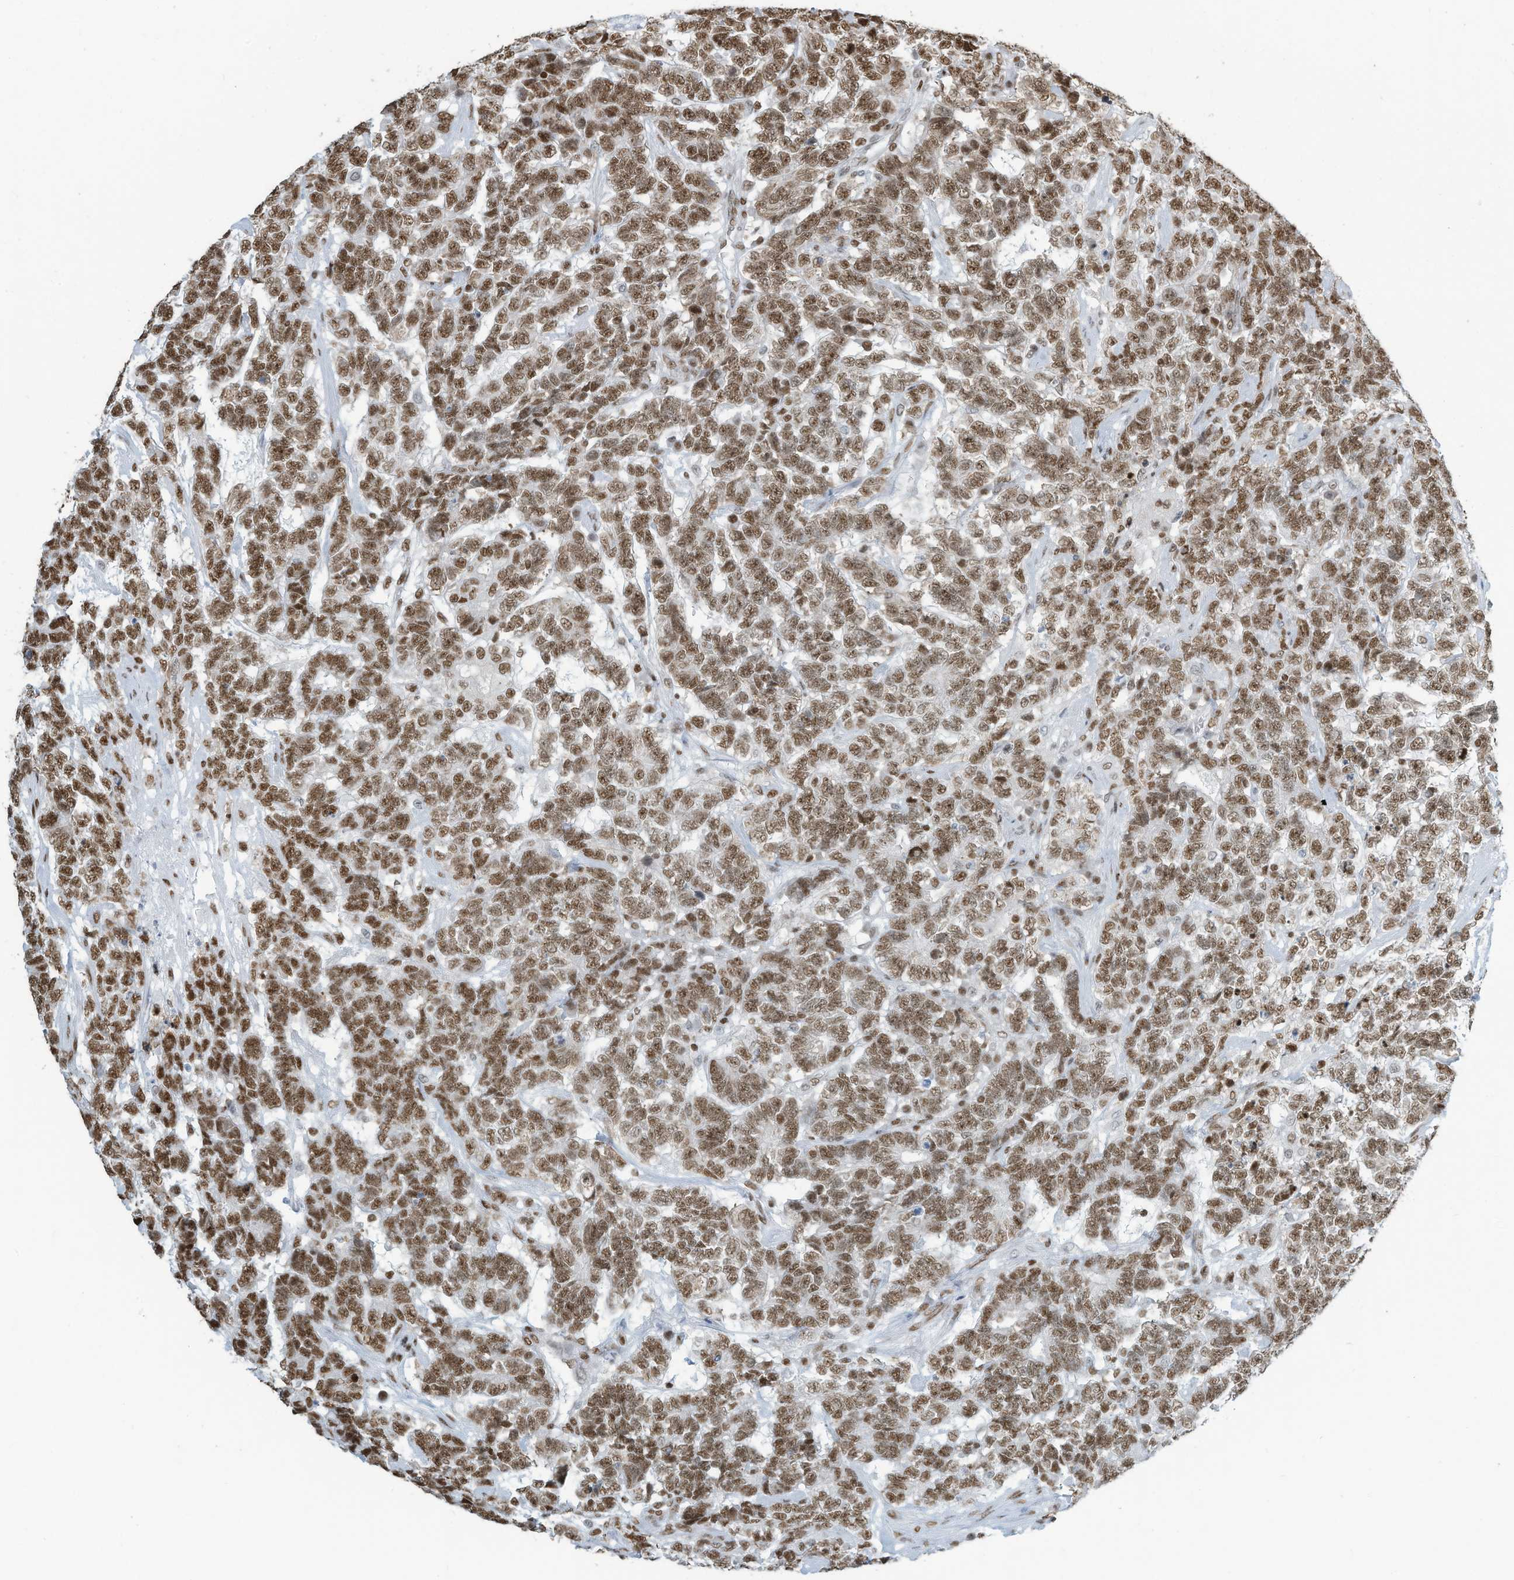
{"staining": {"intensity": "moderate", "quantity": ">75%", "location": "nuclear"}, "tissue": "testis cancer", "cell_type": "Tumor cells", "image_type": "cancer", "snomed": [{"axis": "morphology", "description": "Carcinoma, Embryonal, NOS"}, {"axis": "topography", "description": "Testis"}], "caption": "About >75% of tumor cells in testis cancer (embryonal carcinoma) show moderate nuclear protein staining as visualized by brown immunohistochemical staining.", "gene": "SARNP", "patient": {"sex": "male", "age": 26}}